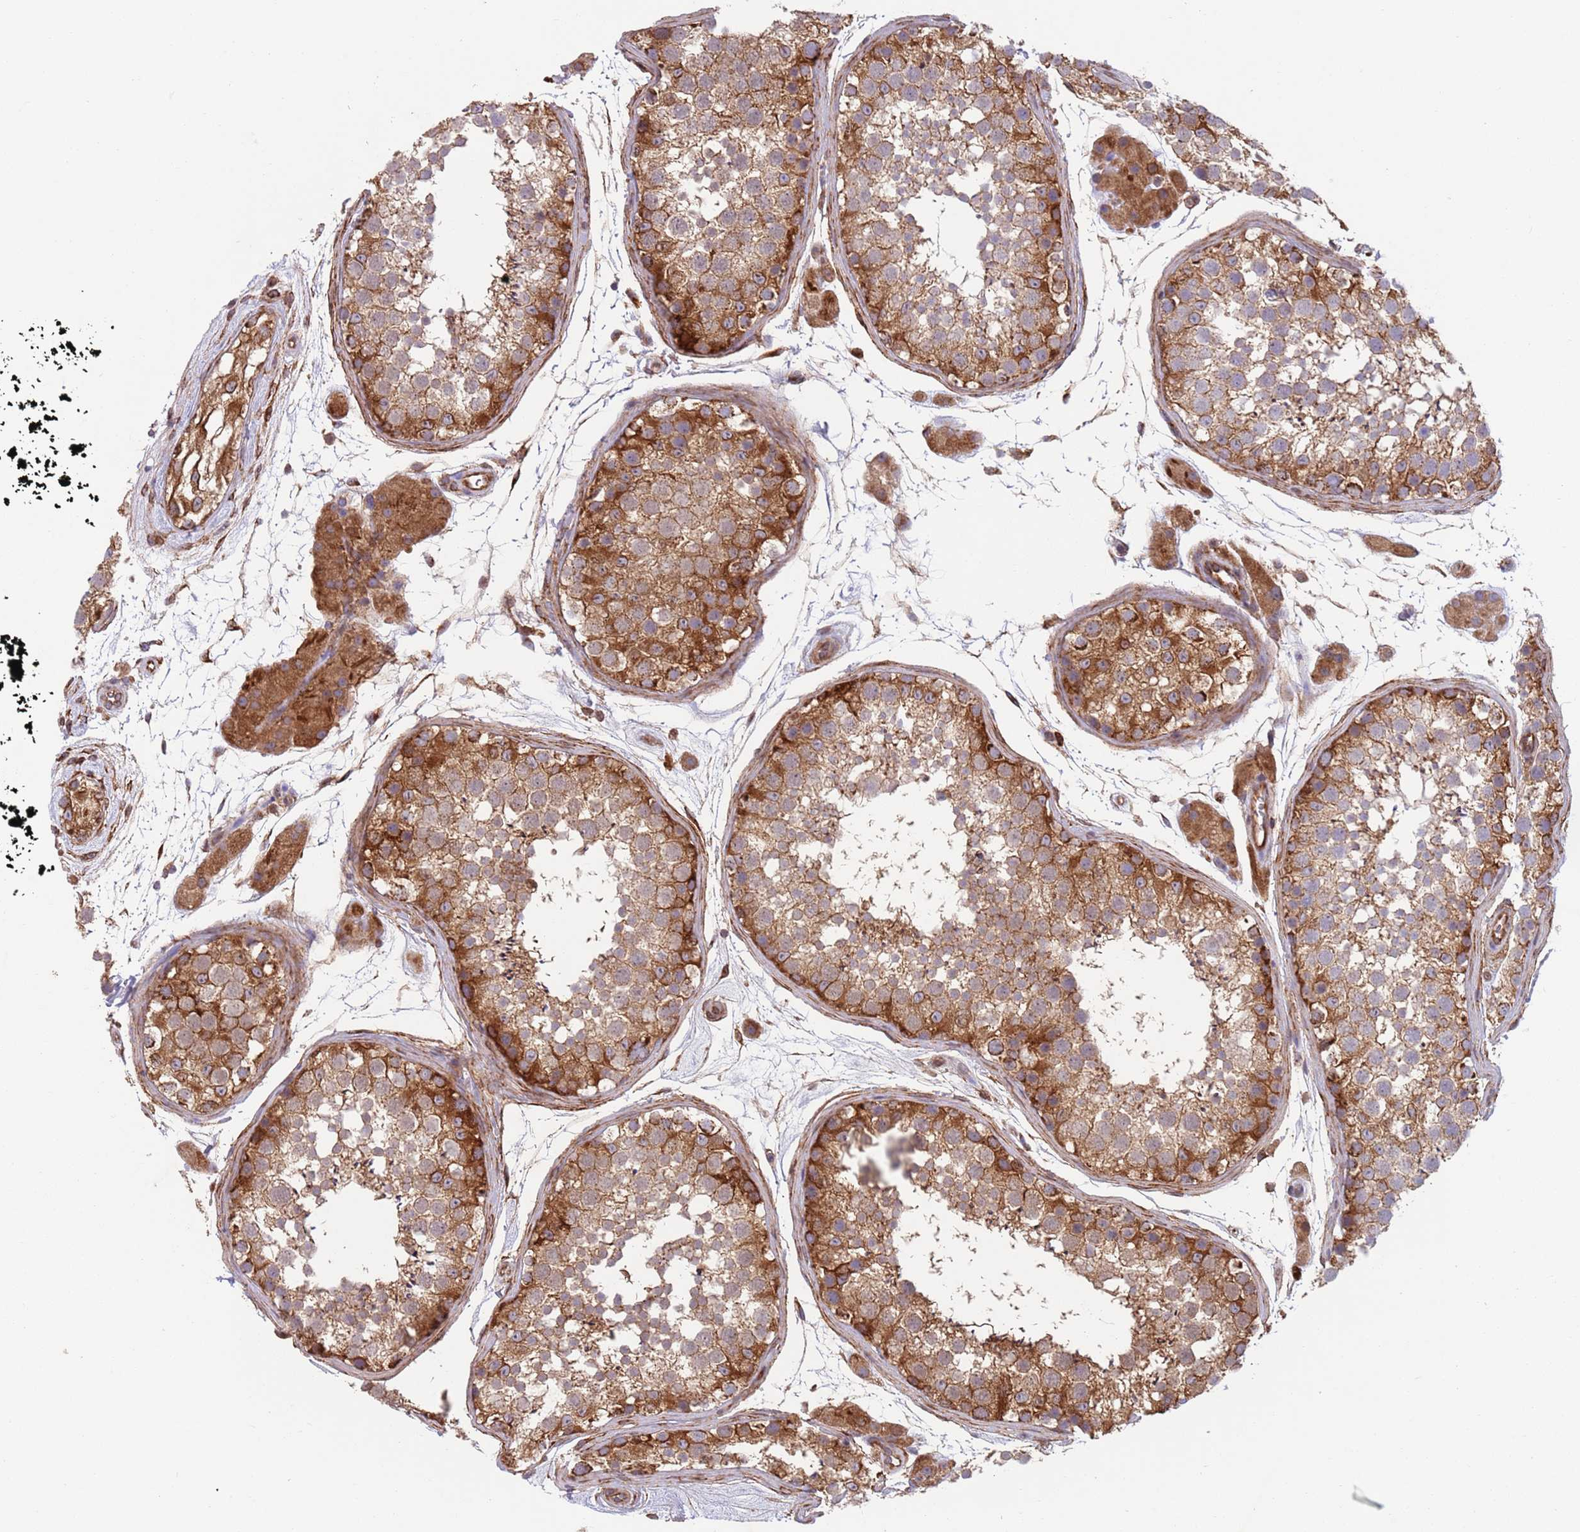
{"staining": {"intensity": "strong", "quantity": "25%-75%", "location": "cytoplasmic/membranous"}, "tissue": "testis", "cell_type": "Cells in seminiferous ducts", "image_type": "normal", "snomed": [{"axis": "morphology", "description": "Normal tissue, NOS"}, {"axis": "topography", "description": "Testis"}], "caption": "DAB immunohistochemical staining of unremarkable human testis displays strong cytoplasmic/membranous protein staining in approximately 25%-75% of cells in seminiferous ducts.", "gene": "ZMYM5", "patient": {"sex": "male", "age": 41}}